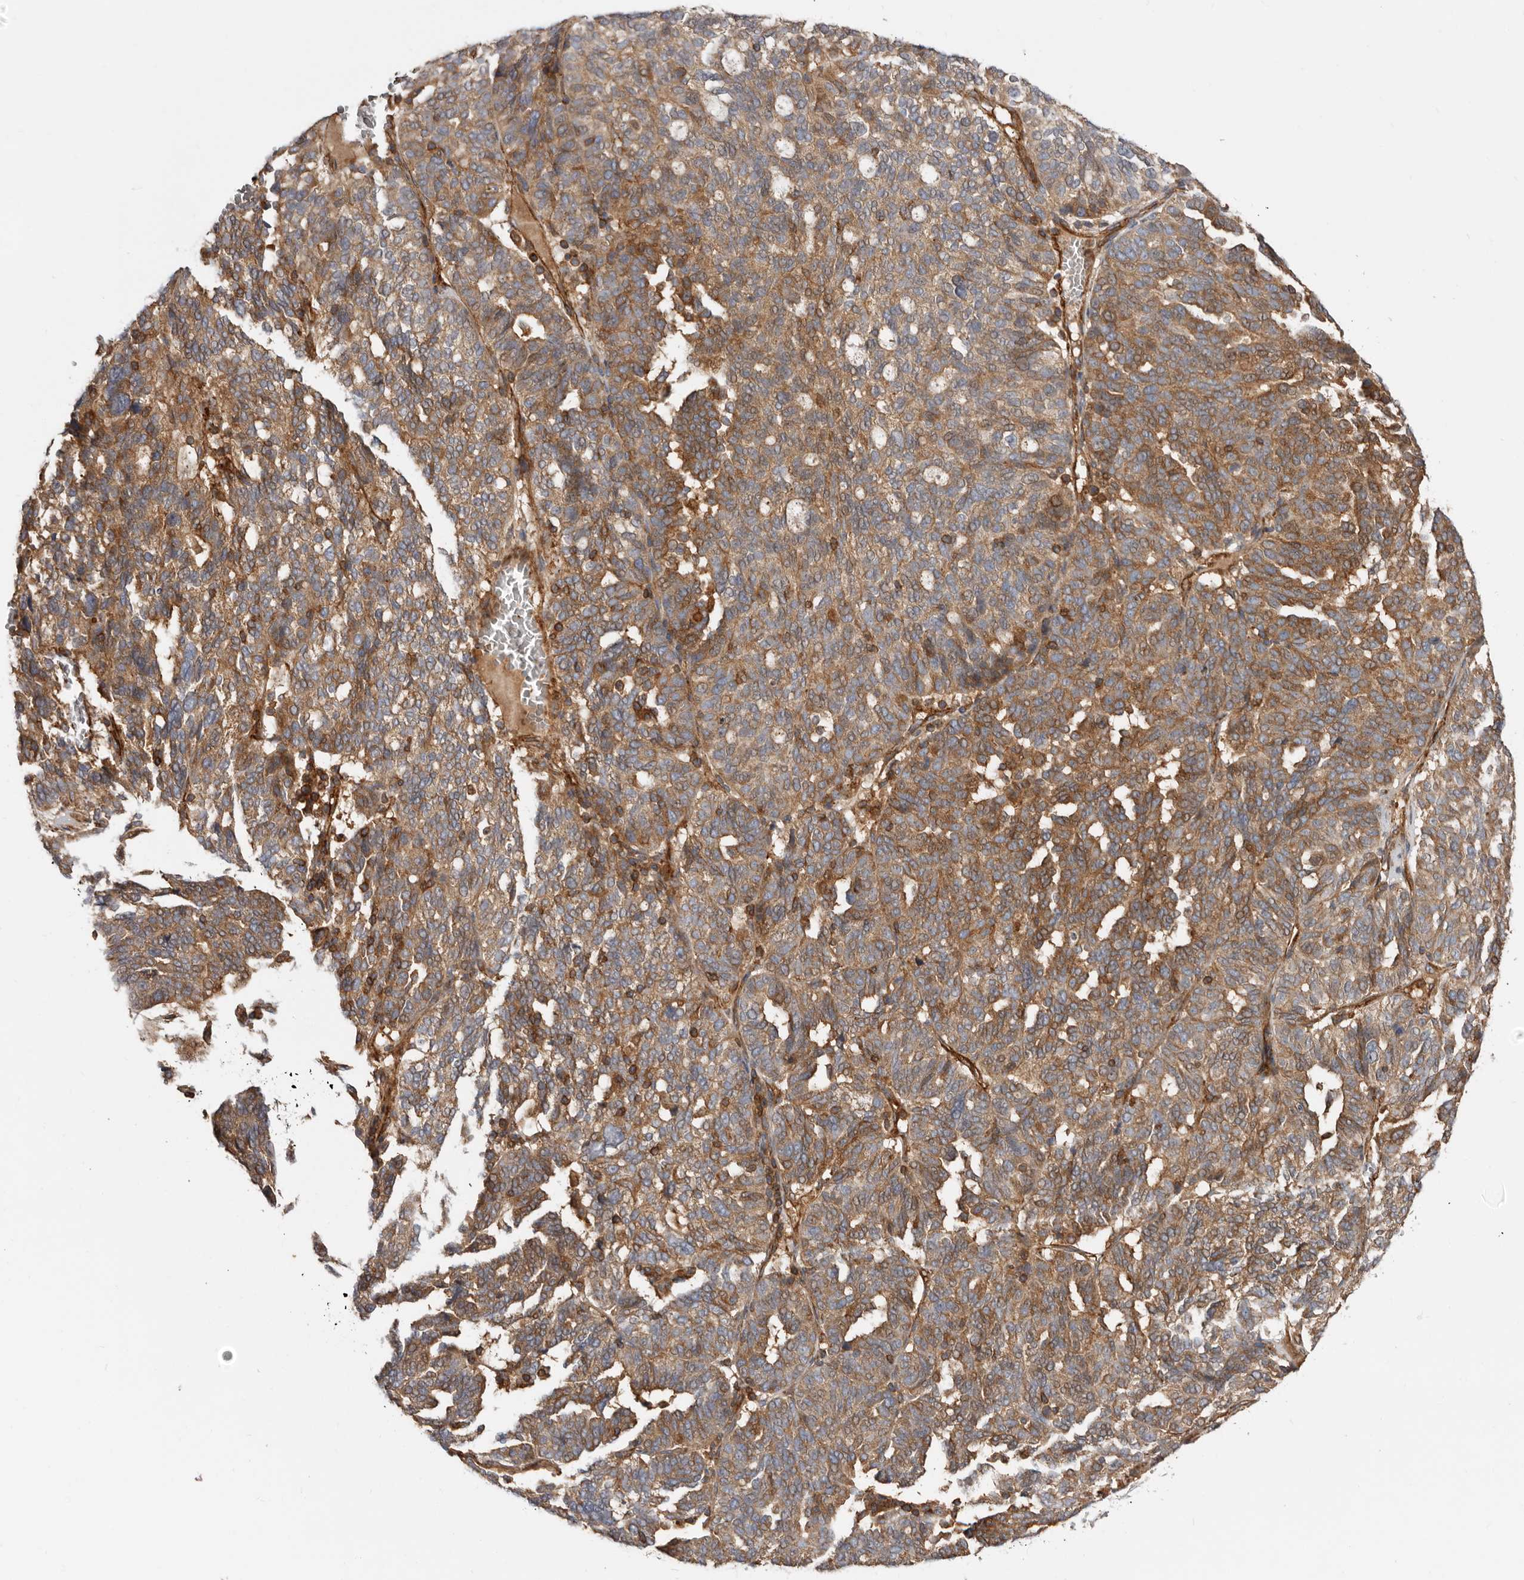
{"staining": {"intensity": "moderate", "quantity": ">75%", "location": "cytoplasmic/membranous"}, "tissue": "ovarian cancer", "cell_type": "Tumor cells", "image_type": "cancer", "snomed": [{"axis": "morphology", "description": "Cystadenocarcinoma, serous, NOS"}, {"axis": "topography", "description": "Ovary"}], "caption": "About >75% of tumor cells in ovarian cancer show moderate cytoplasmic/membranous protein positivity as visualized by brown immunohistochemical staining.", "gene": "TMC7", "patient": {"sex": "female", "age": 59}}